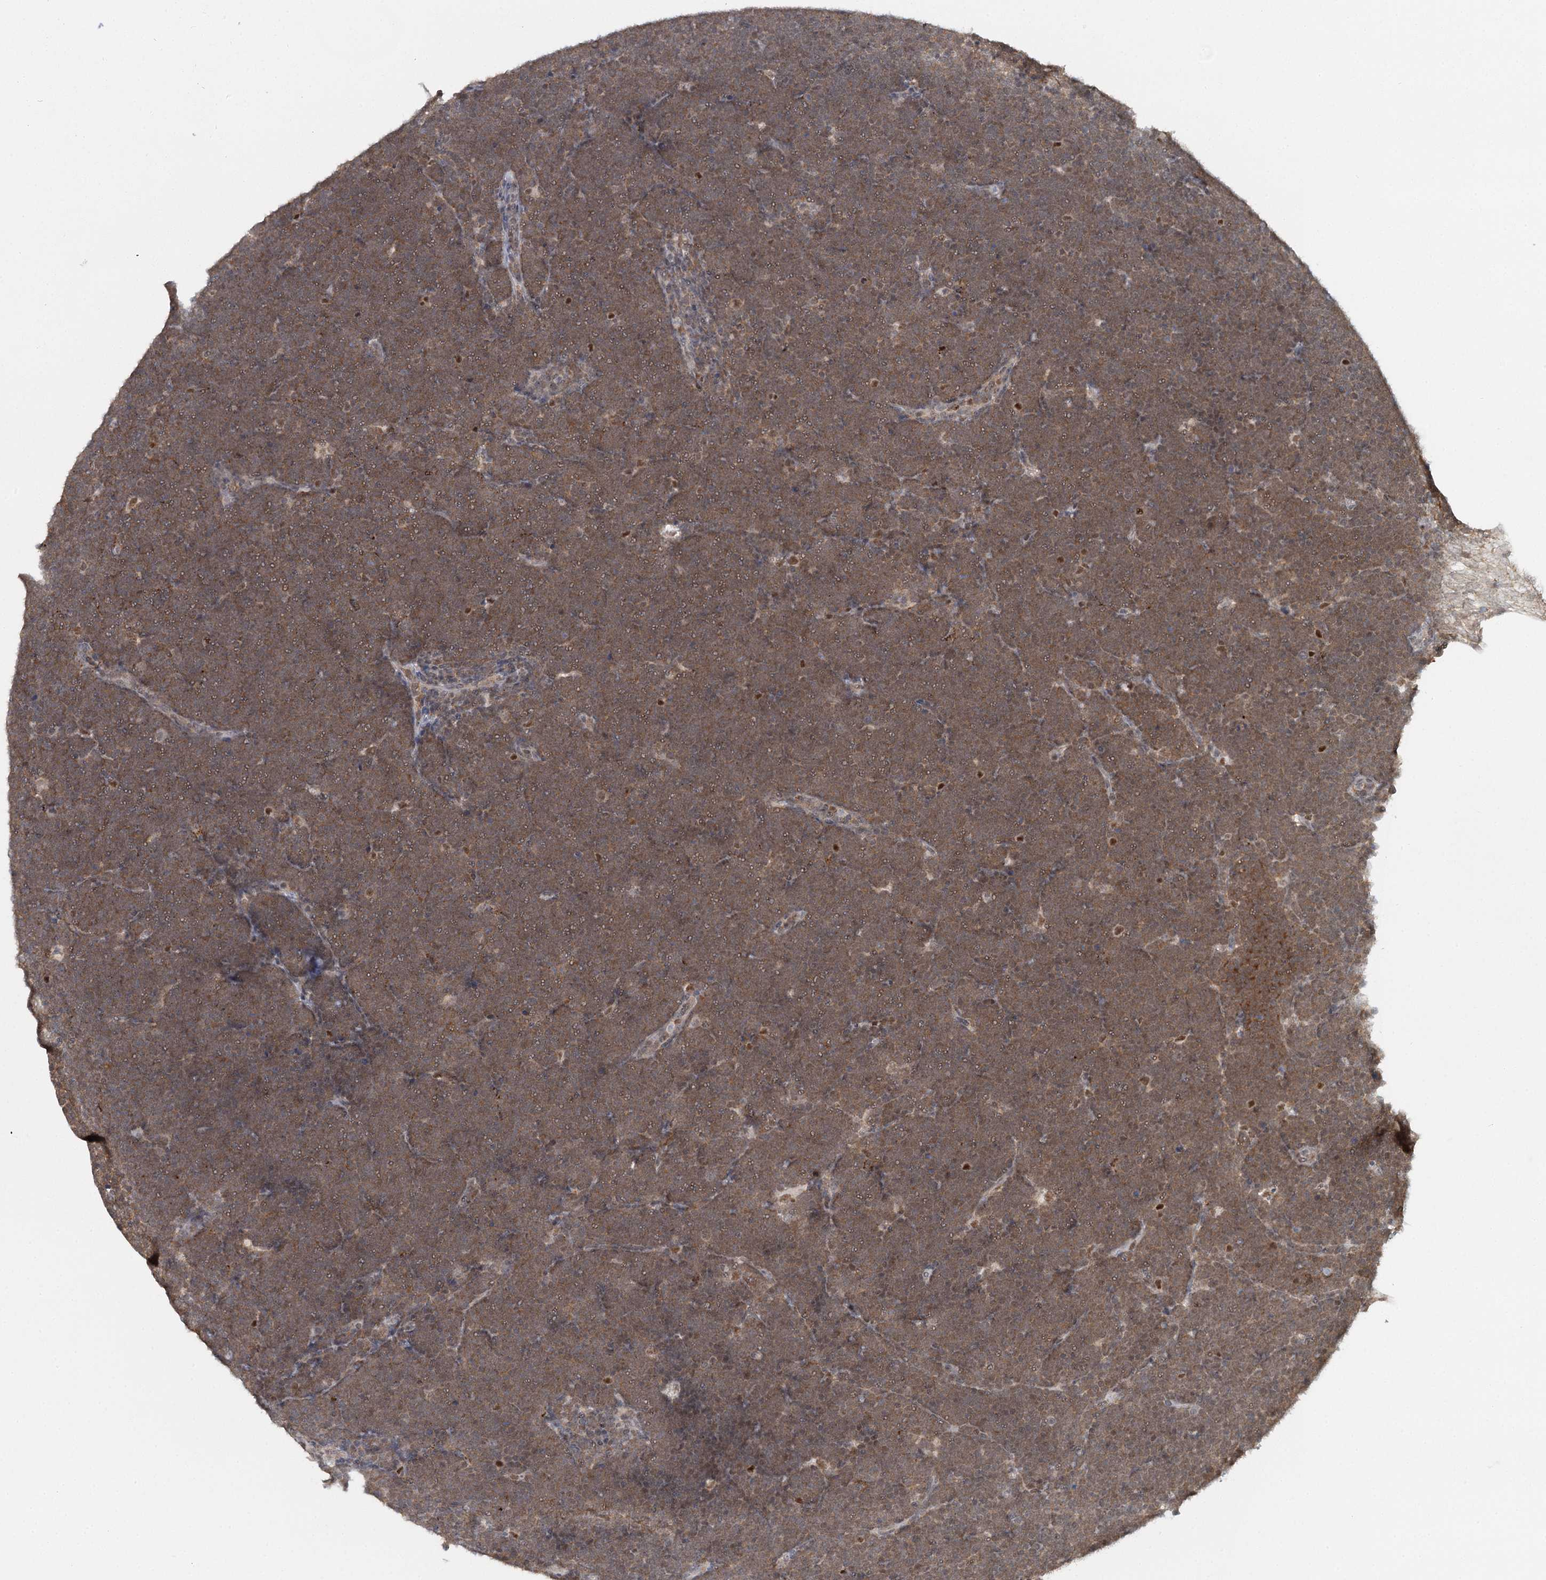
{"staining": {"intensity": "moderate", "quantity": ">75%", "location": "cytoplasmic/membranous"}, "tissue": "lymphoma", "cell_type": "Tumor cells", "image_type": "cancer", "snomed": [{"axis": "morphology", "description": "Malignant lymphoma, non-Hodgkin's type, High grade"}, {"axis": "topography", "description": "Lymph node"}], "caption": "Protein staining shows moderate cytoplasmic/membranous staining in approximately >75% of tumor cells in high-grade malignant lymphoma, non-Hodgkin's type.", "gene": "GPATCH11", "patient": {"sex": "male", "age": 13}}